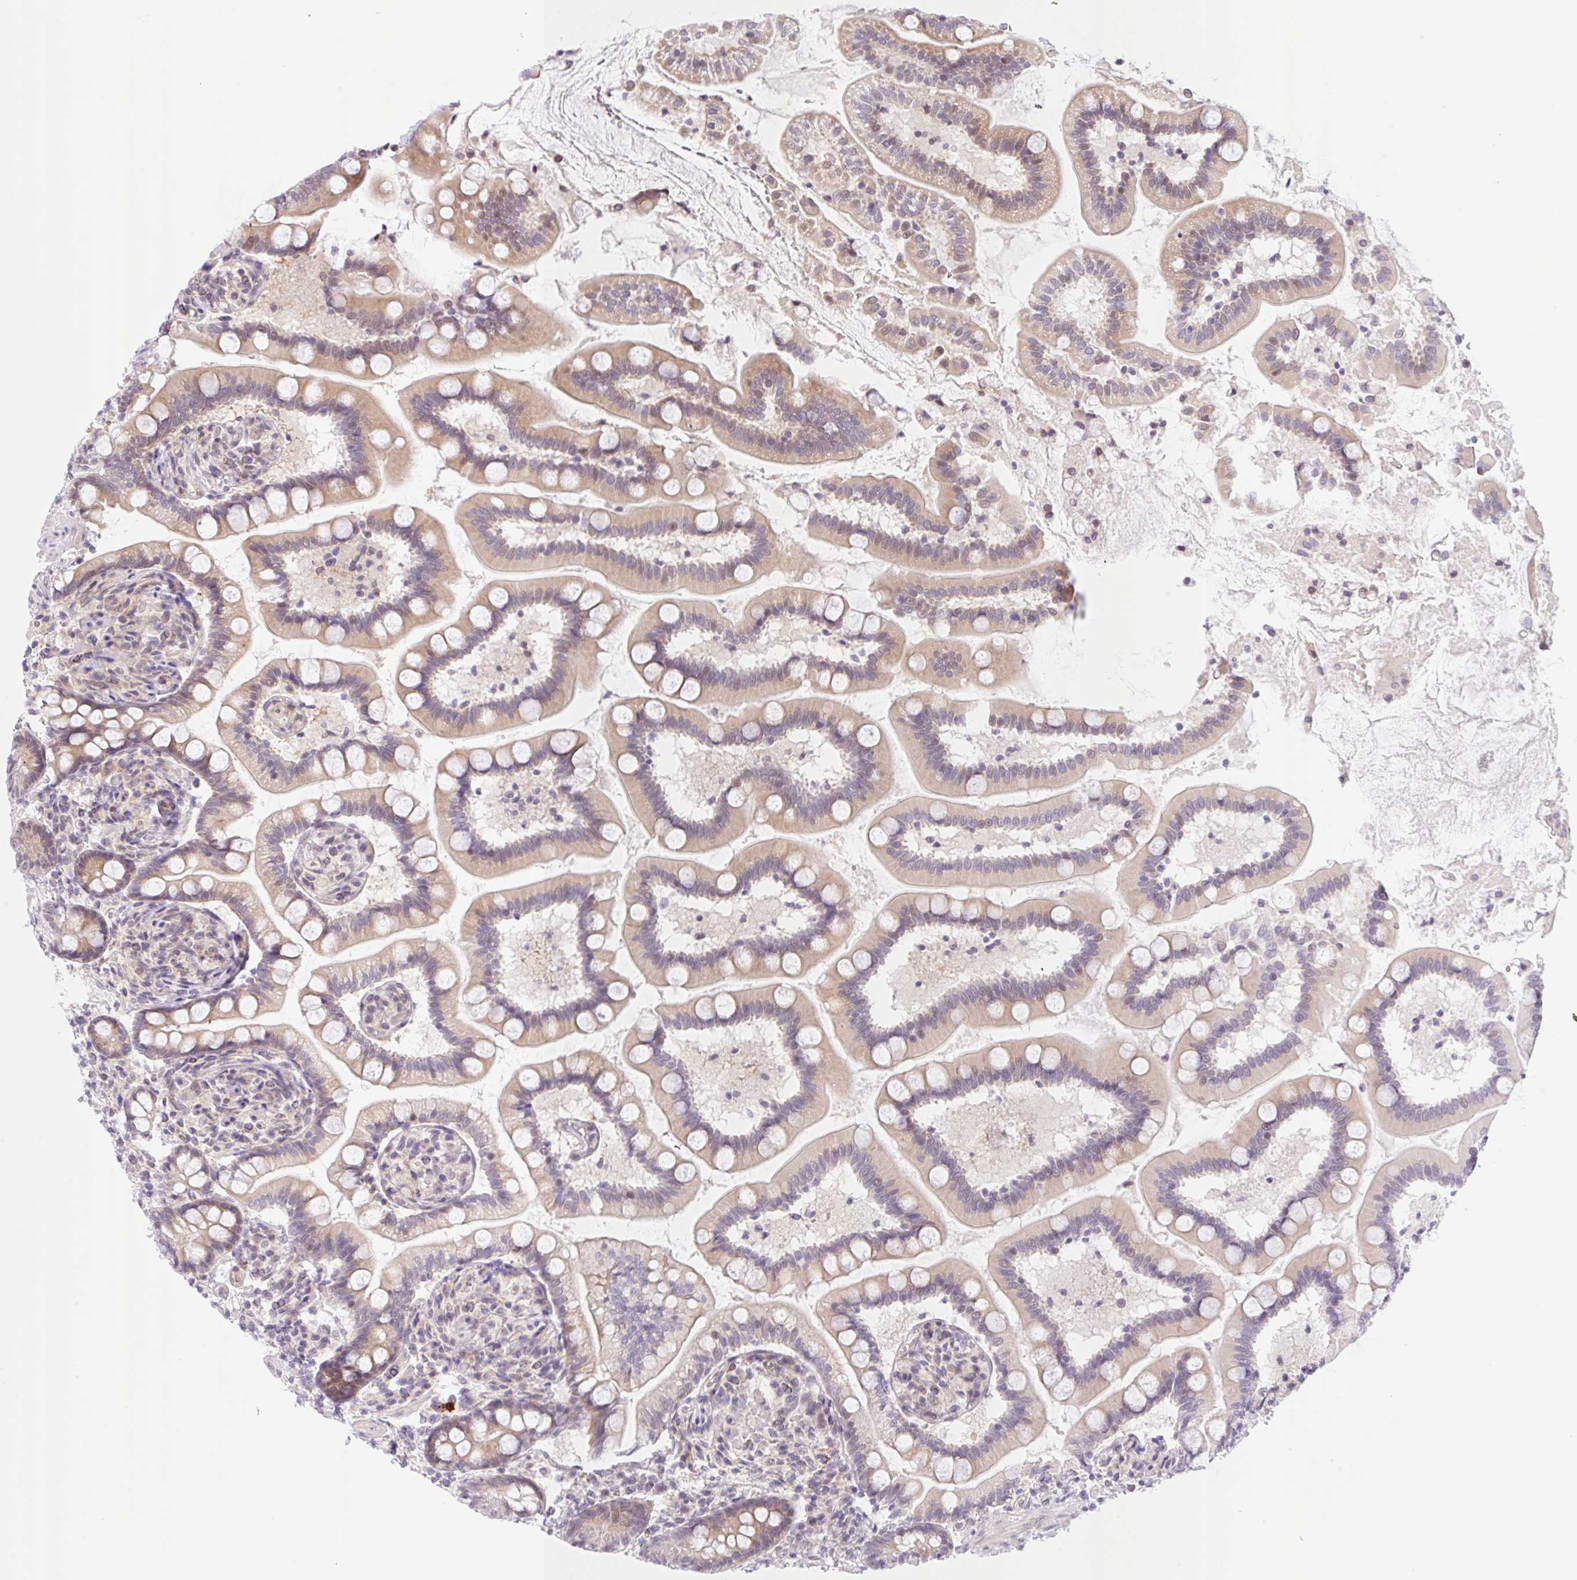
{"staining": {"intensity": "moderate", "quantity": ">75%", "location": "cytoplasmic/membranous"}, "tissue": "small intestine", "cell_type": "Glandular cells", "image_type": "normal", "snomed": [{"axis": "morphology", "description": "Normal tissue, NOS"}, {"axis": "topography", "description": "Small intestine"}], "caption": "The immunohistochemical stain shows moderate cytoplasmic/membranous positivity in glandular cells of normal small intestine.", "gene": "TBPL2", "patient": {"sex": "female", "age": 64}}